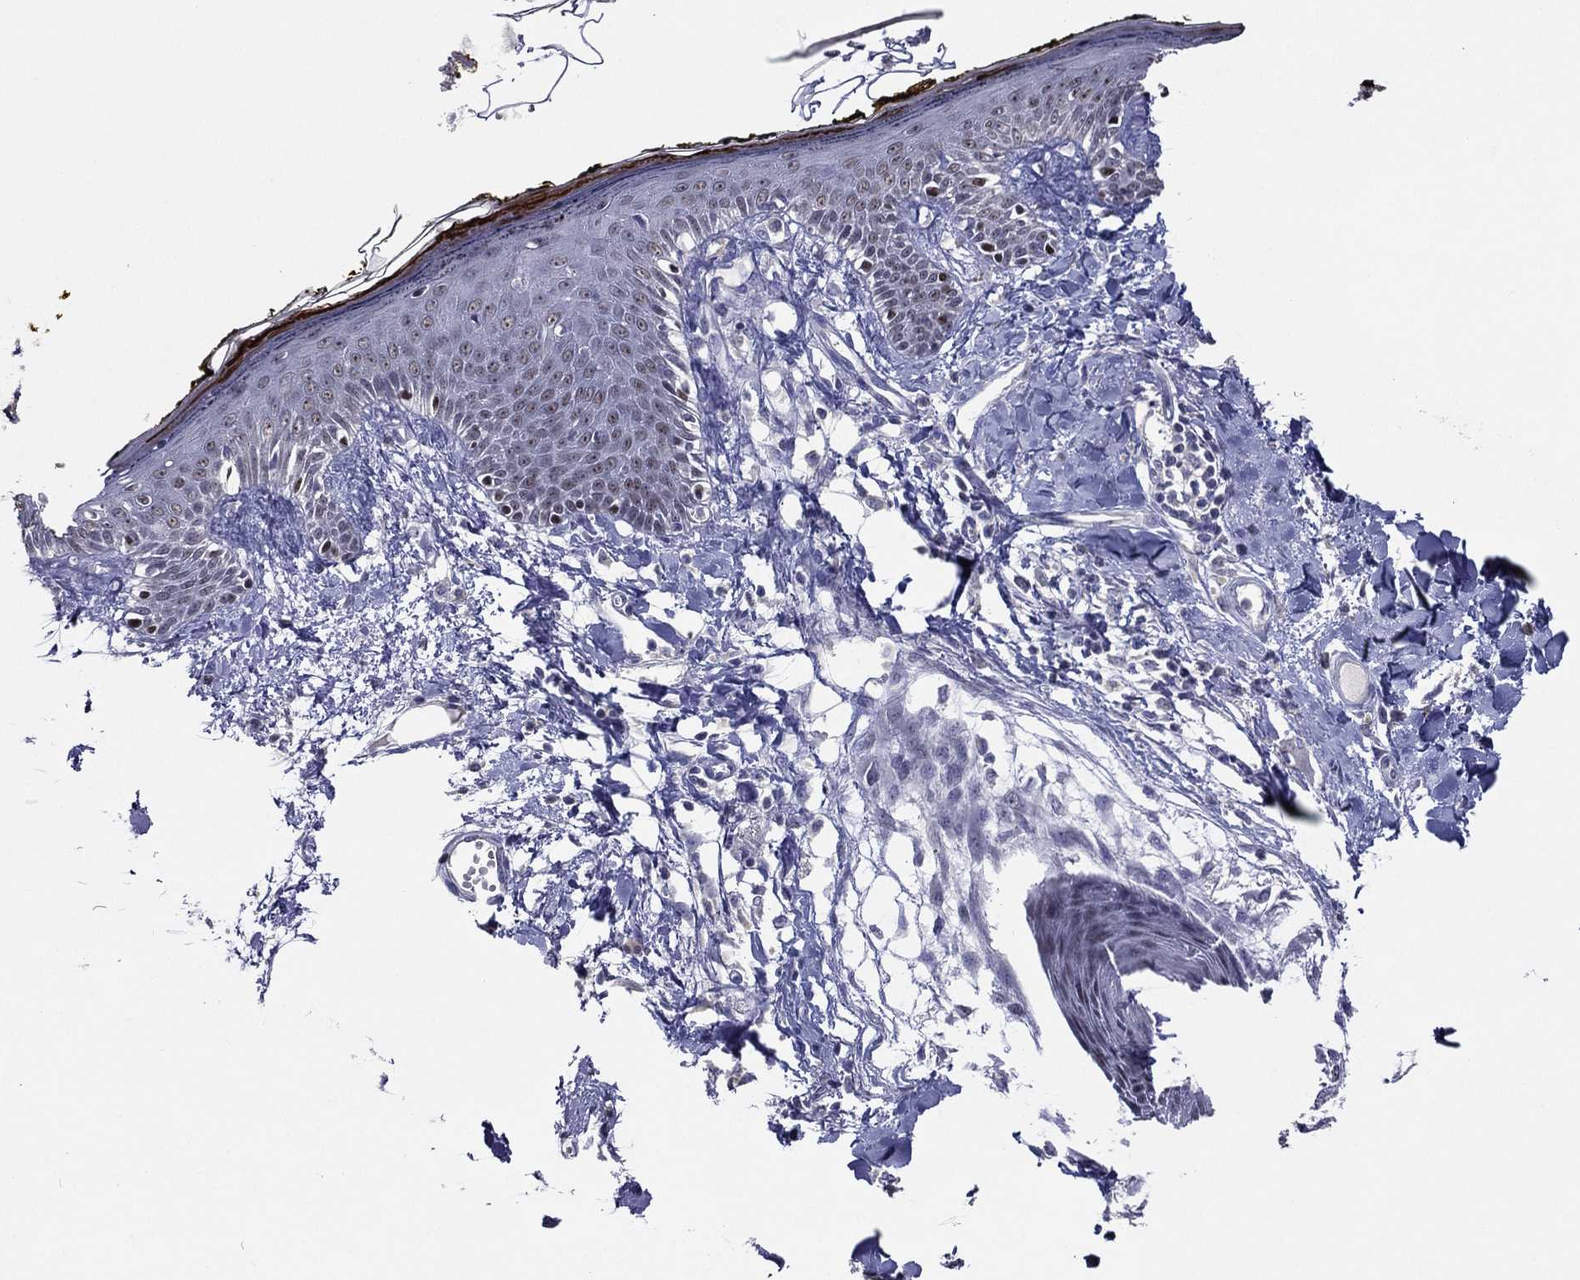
{"staining": {"intensity": "negative", "quantity": "none", "location": "none"}, "tissue": "skin", "cell_type": "Fibroblasts", "image_type": "normal", "snomed": [{"axis": "morphology", "description": "Normal tissue, NOS"}, {"axis": "topography", "description": "Skin"}], "caption": "Fibroblasts show no significant expression in unremarkable skin. The staining is performed using DAB (3,3'-diaminobenzidine) brown chromogen with nuclei counter-stained in using hematoxylin.", "gene": "TFAP2A", "patient": {"sex": "male", "age": 76}}